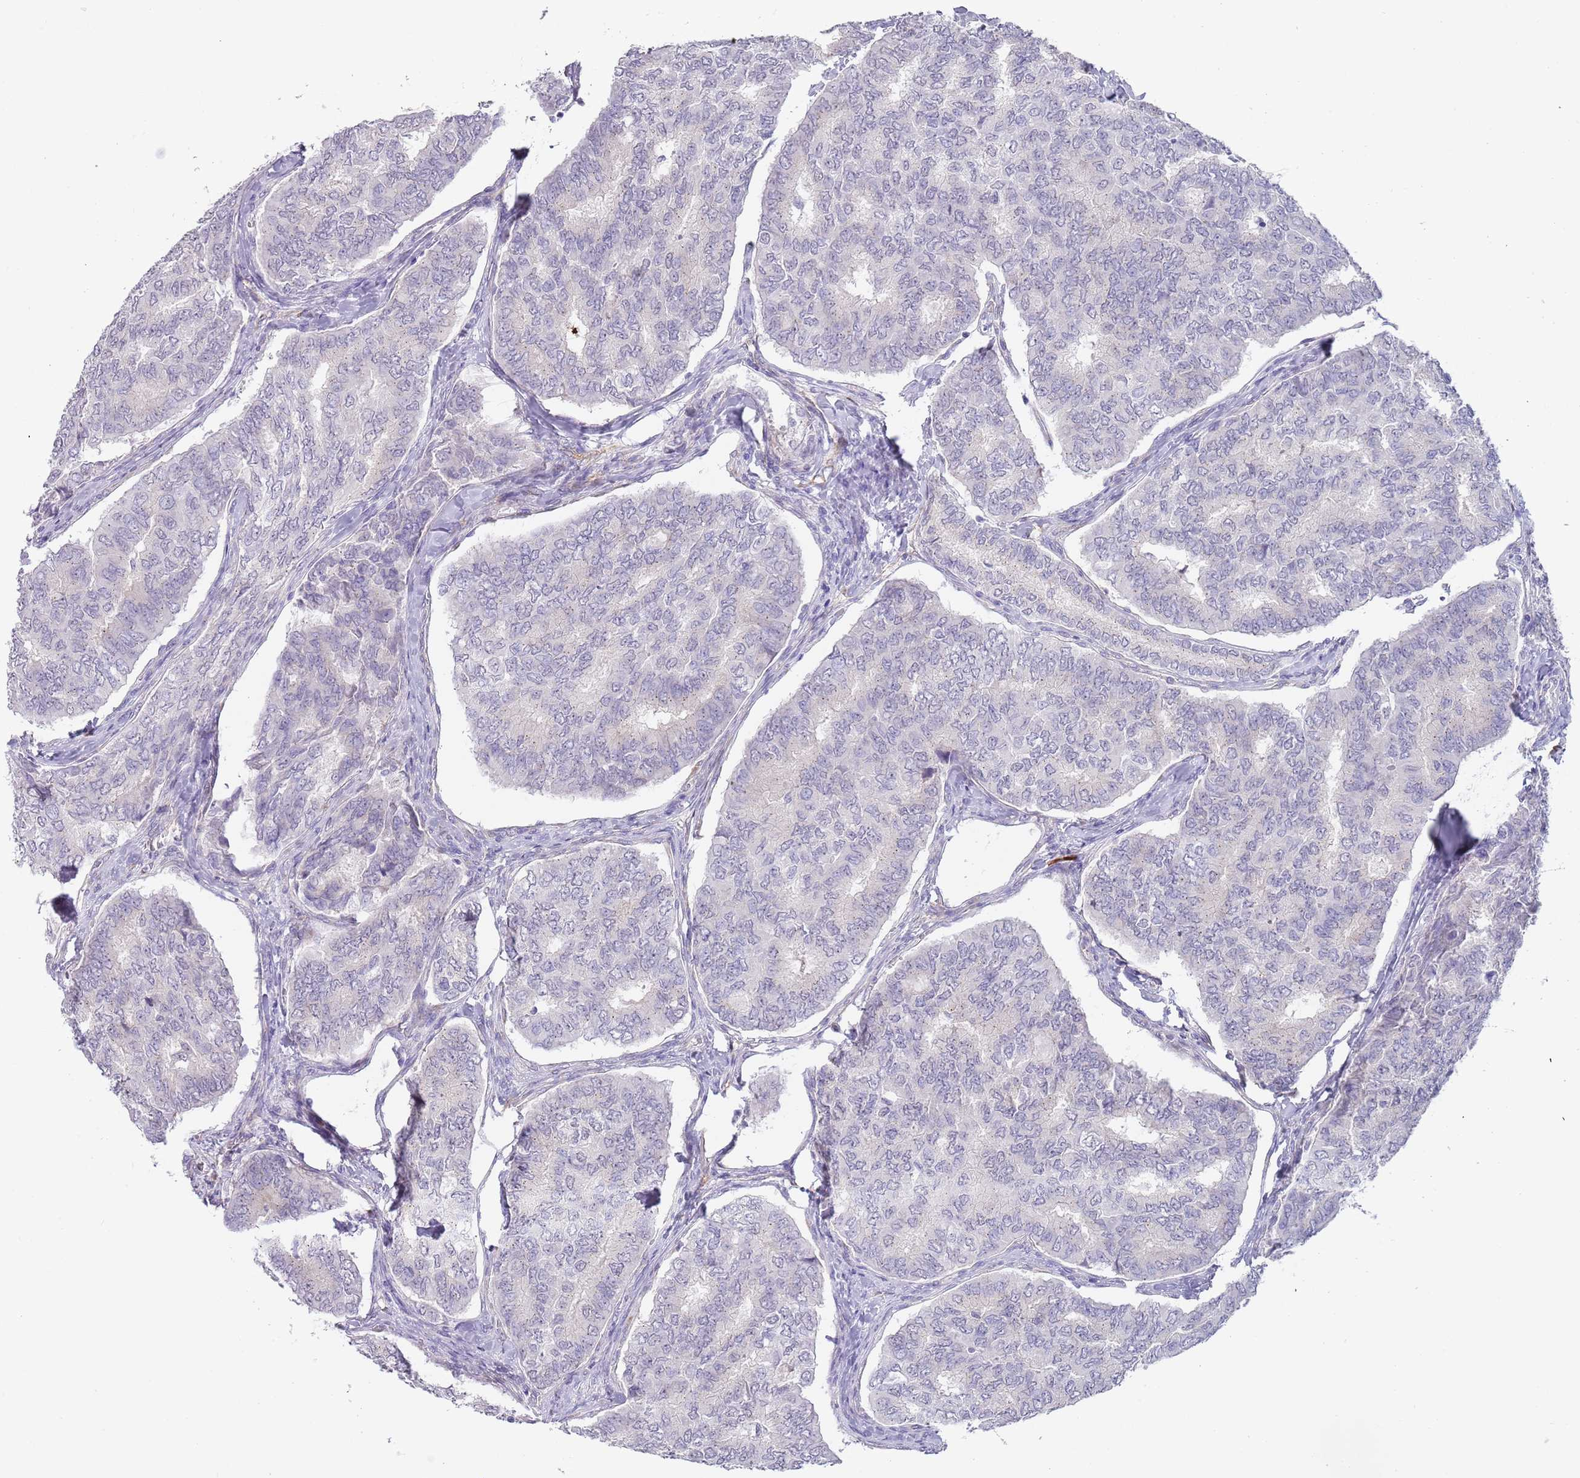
{"staining": {"intensity": "negative", "quantity": "none", "location": "none"}, "tissue": "thyroid cancer", "cell_type": "Tumor cells", "image_type": "cancer", "snomed": [{"axis": "morphology", "description": "Papillary adenocarcinoma, NOS"}, {"axis": "topography", "description": "Thyroid gland"}], "caption": "Immunohistochemistry (IHC) micrograph of human thyroid cancer (papillary adenocarcinoma) stained for a protein (brown), which reveals no expression in tumor cells.", "gene": "TNRC6C", "patient": {"sex": "female", "age": 35}}